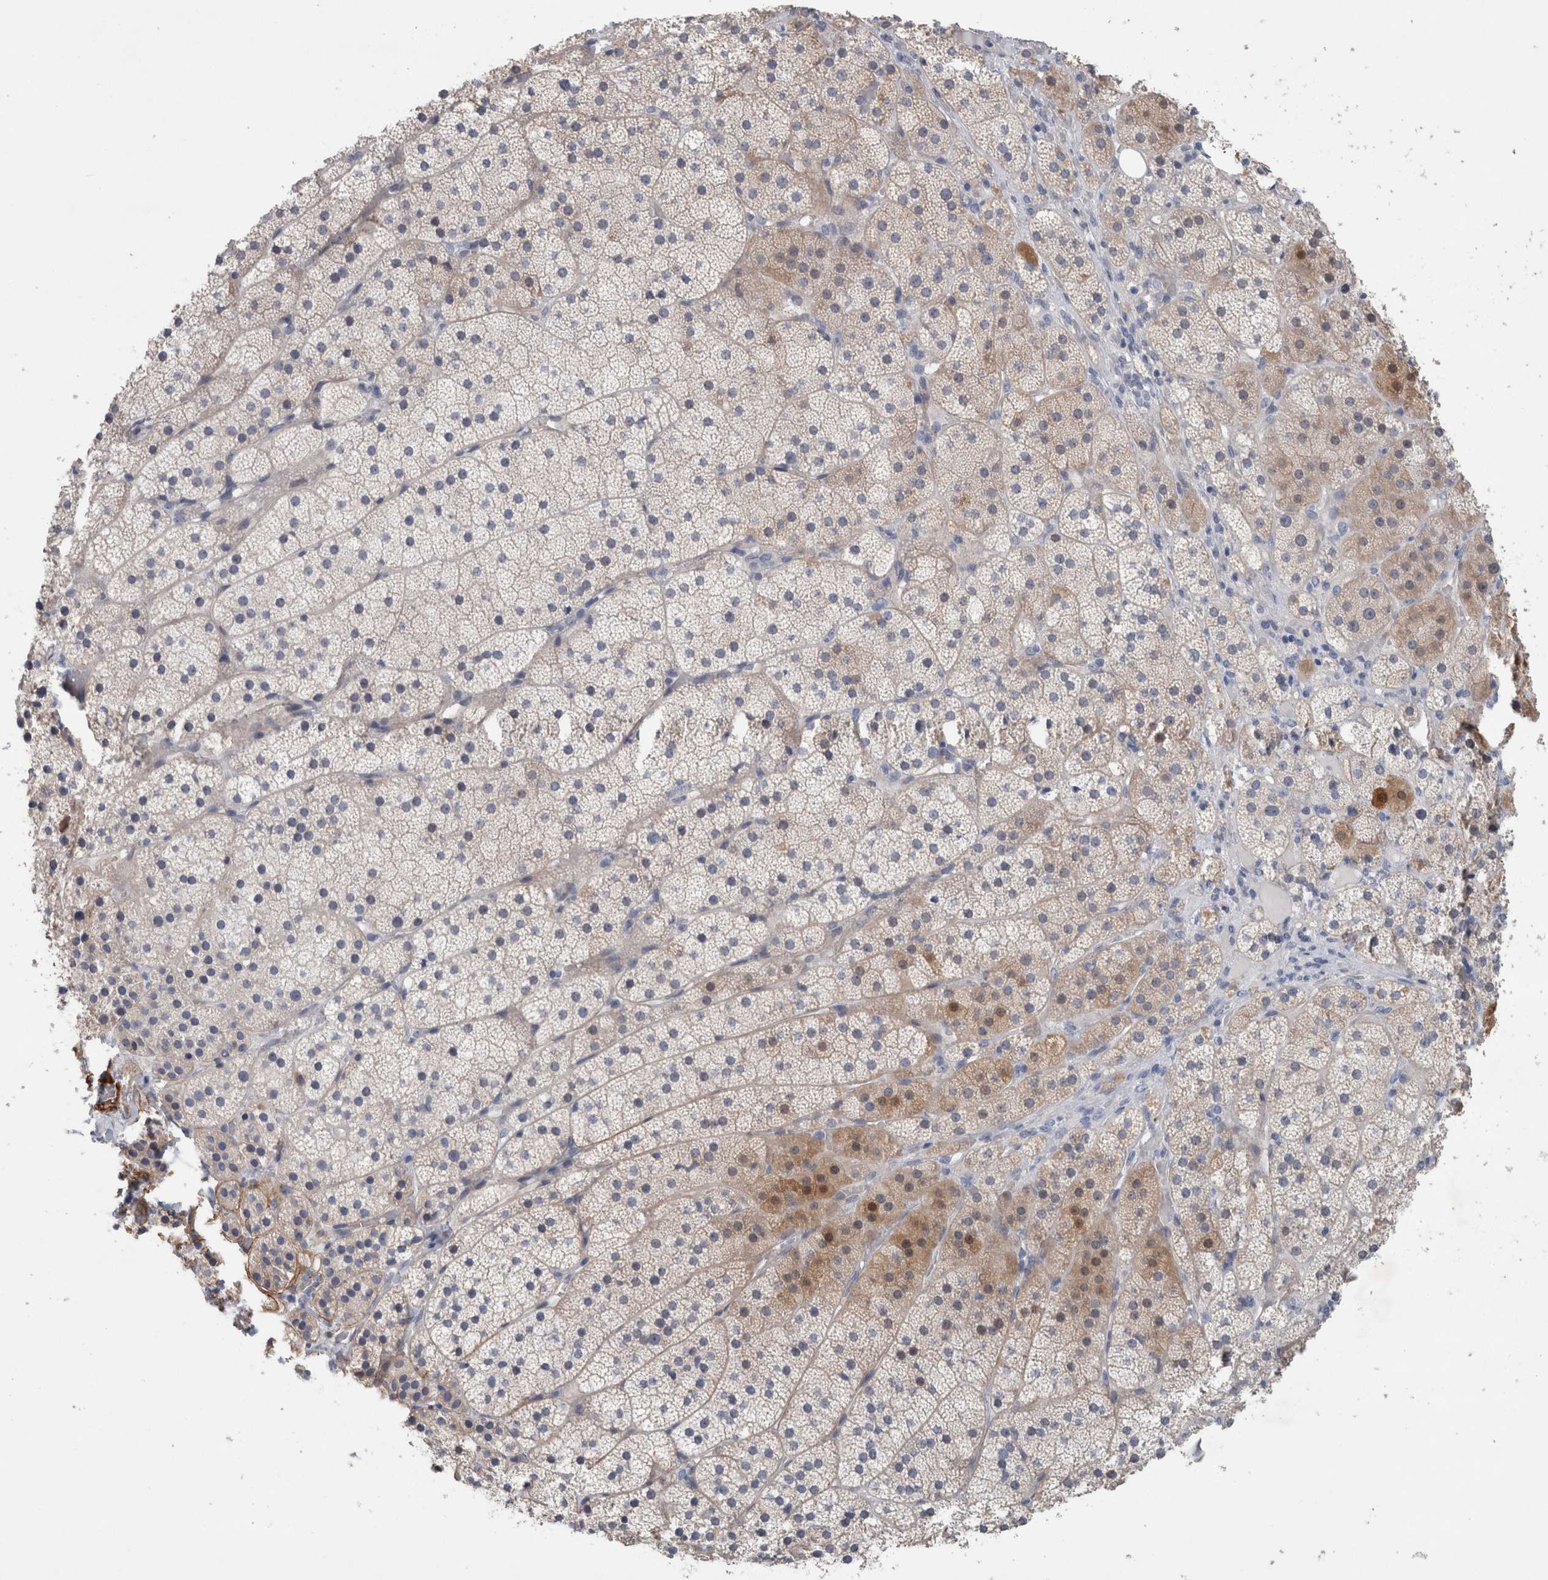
{"staining": {"intensity": "moderate", "quantity": "<25%", "location": "cytoplasmic/membranous,nuclear"}, "tissue": "adrenal gland", "cell_type": "Glandular cells", "image_type": "normal", "snomed": [{"axis": "morphology", "description": "Normal tissue, NOS"}, {"axis": "topography", "description": "Adrenal gland"}], "caption": "Glandular cells show moderate cytoplasmic/membranous,nuclear positivity in approximately <25% of cells in normal adrenal gland. (DAB IHC, brown staining for protein, blue staining for nuclei).", "gene": "BCAM", "patient": {"sex": "female", "age": 44}}